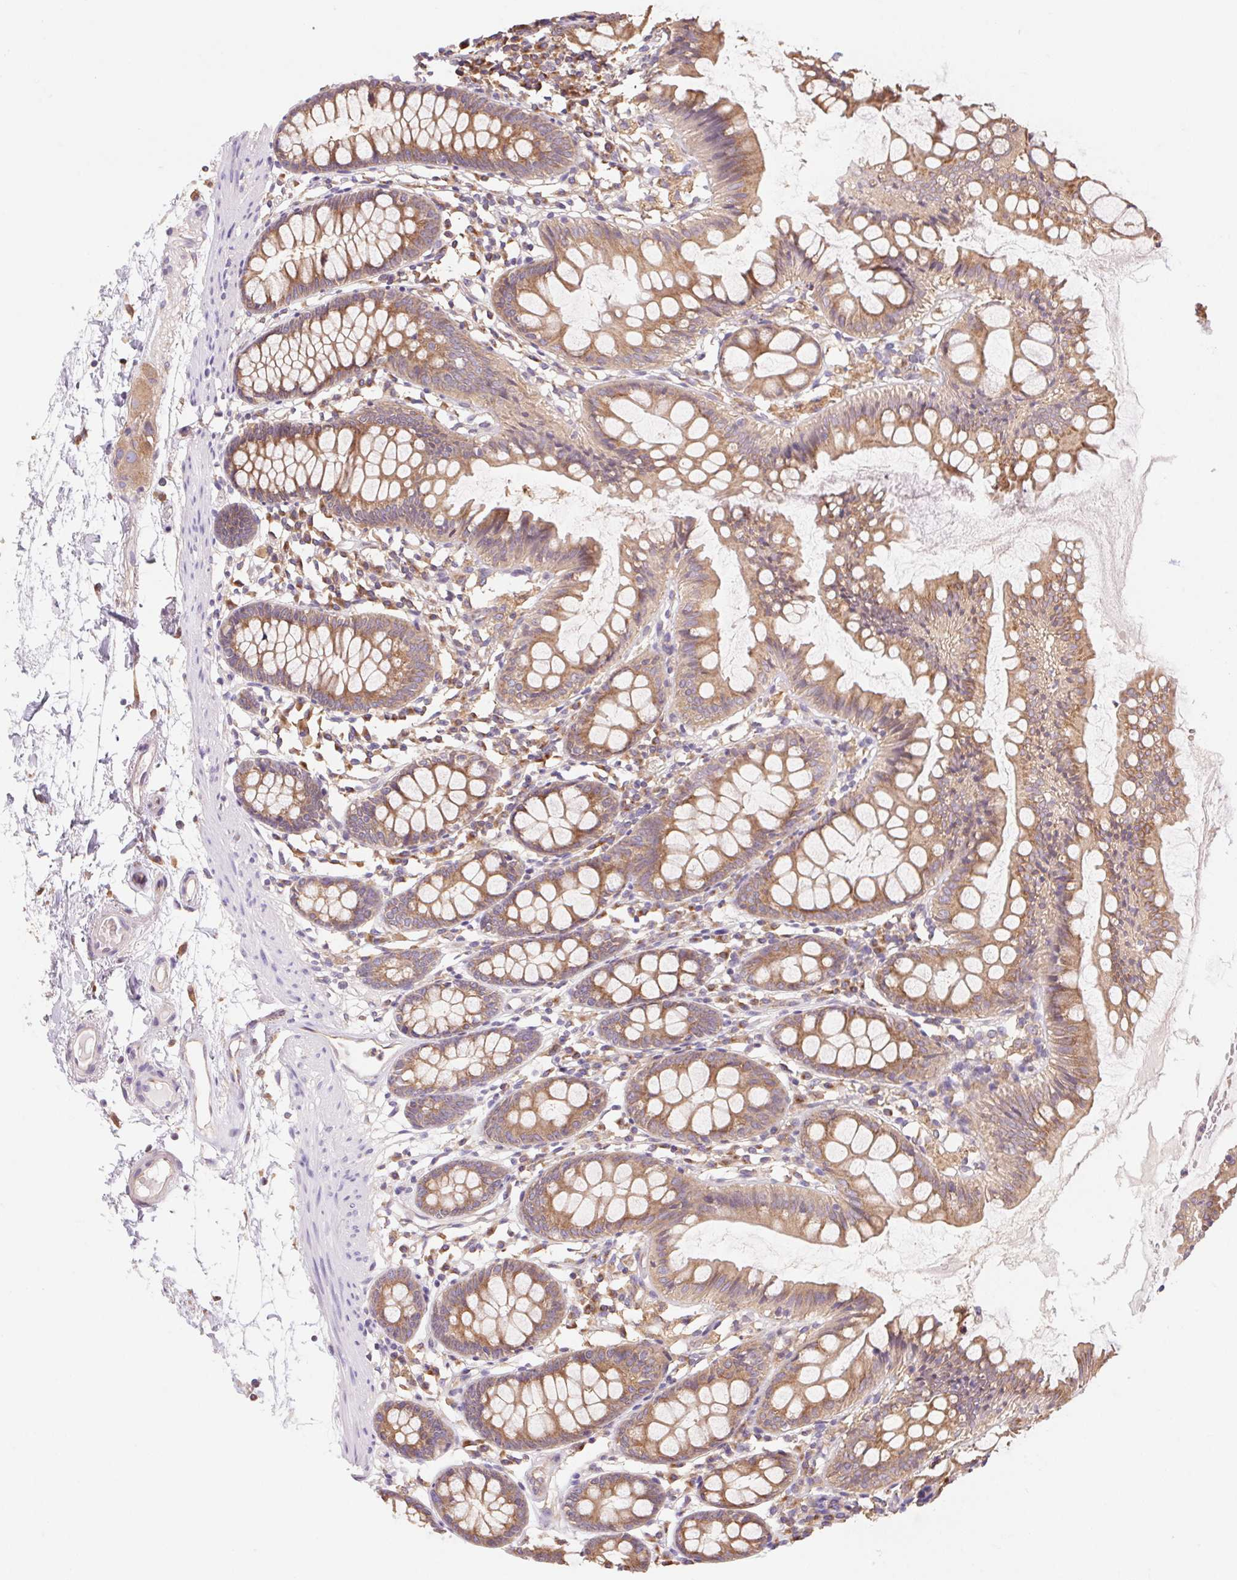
{"staining": {"intensity": "weak", "quantity": "25%-75%", "location": "cytoplasmic/membranous"}, "tissue": "colon", "cell_type": "Endothelial cells", "image_type": "normal", "snomed": [{"axis": "morphology", "description": "Normal tissue, NOS"}, {"axis": "topography", "description": "Colon"}], "caption": "The photomicrograph displays a brown stain indicating the presence of a protein in the cytoplasmic/membranous of endothelial cells in colon. The protein of interest is stained brown, and the nuclei are stained in blue (DAB IHC with brightfield microscopy, high magnification).", "gene": "RAB1A", "patient": {"sex": "female", "age": 84}}